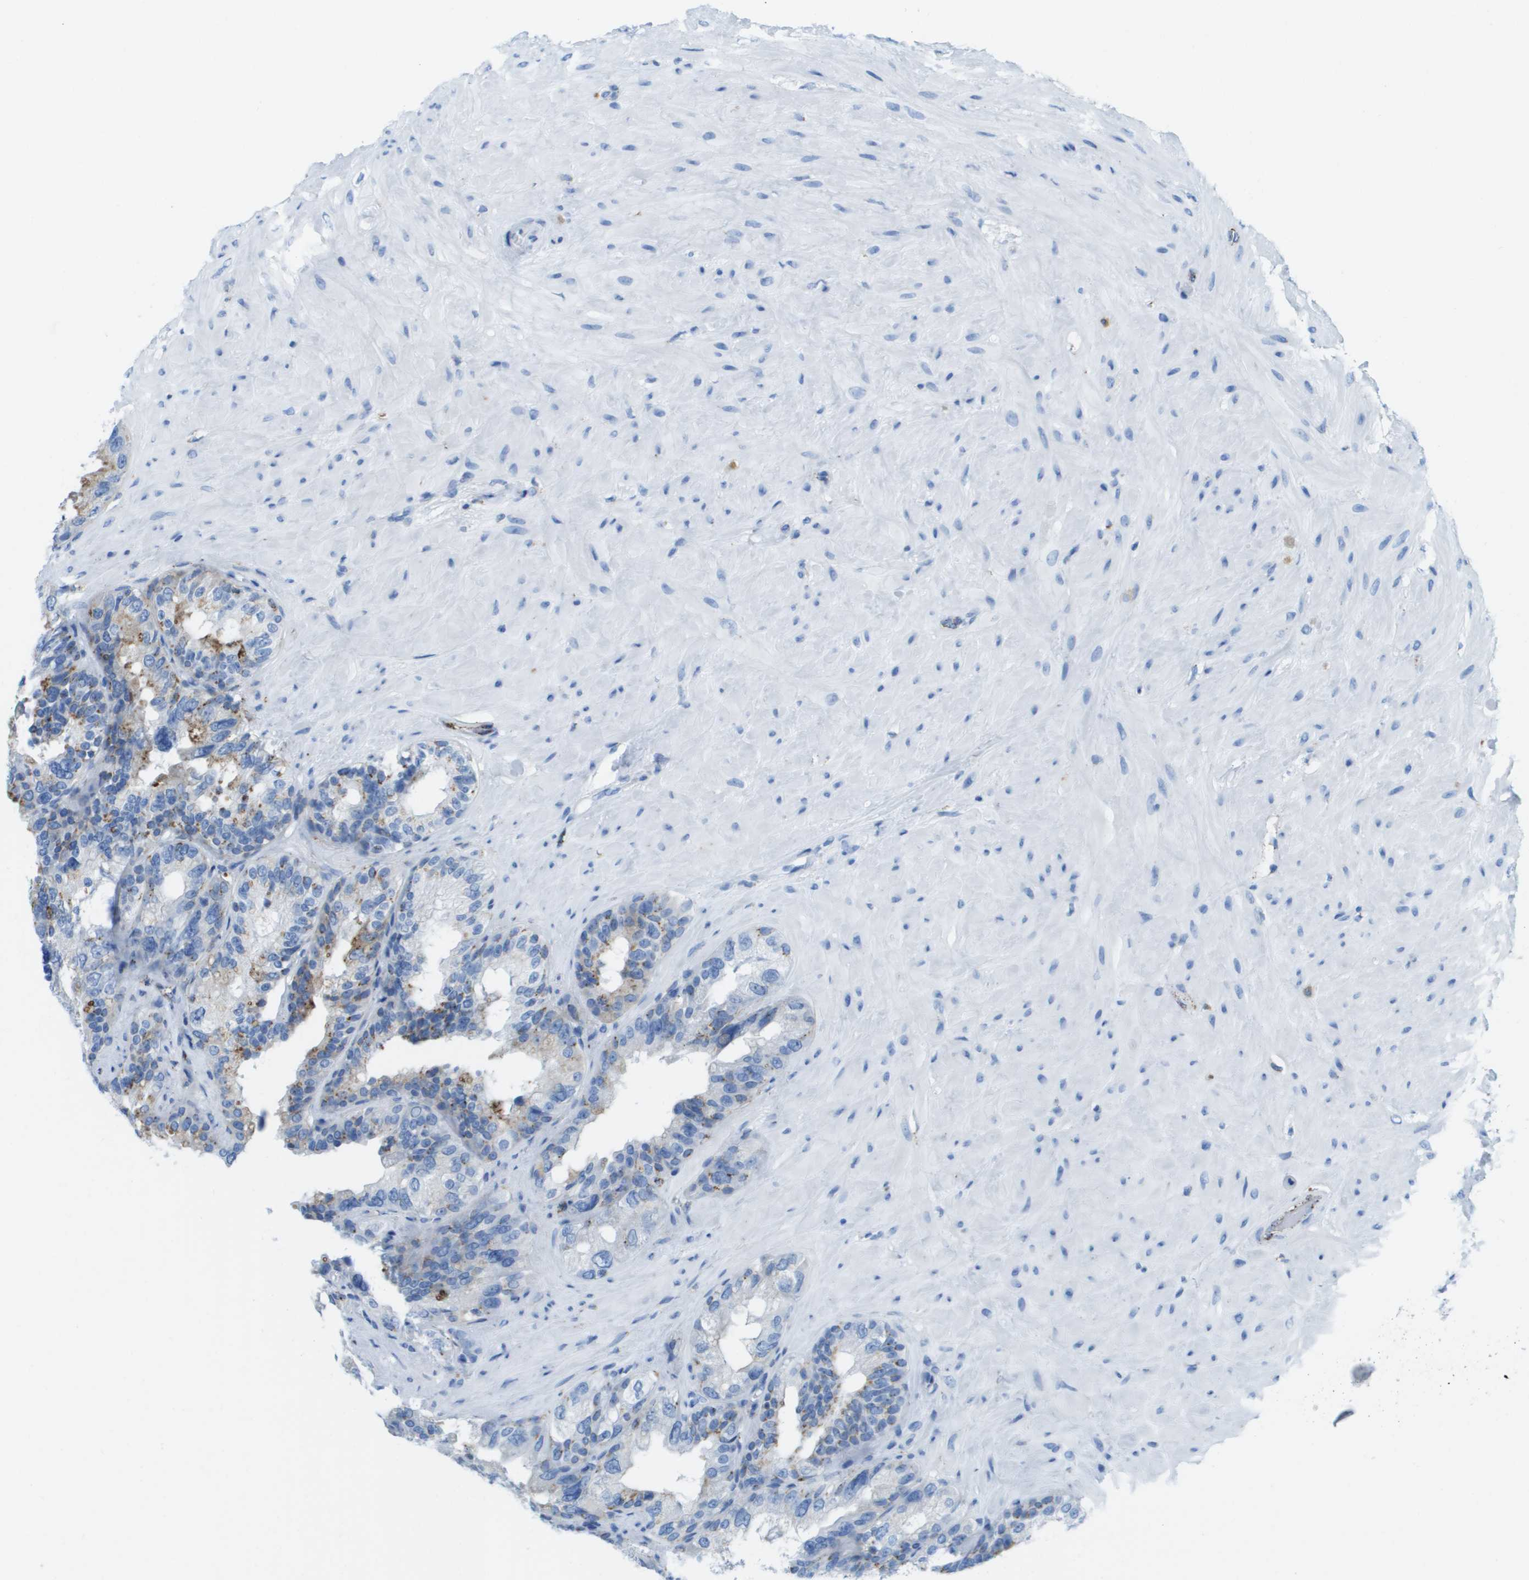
{"staining": {"intensity": "moderate", "quantity": "25%-75%", "location": "cytoplasmic/membranous"}, "tissue": "seminal vesicle", "cell_type": "Glandular cells", "image_type": "normal", "snomed": [{"axis": "morphology", "description": "Normal tissue, NOS"}, {"axis": "topography", "description": "Seminal veicle"}], "caption": "Immunohistochemistry (DAB) staining of unremarkable human seminal vesicle displays moderate cytoplasmic/membranous protein staining in about 25%-75% of glandular cells.", "gene": "PRCP", "patient": {"sex": "male", "age": 68}}